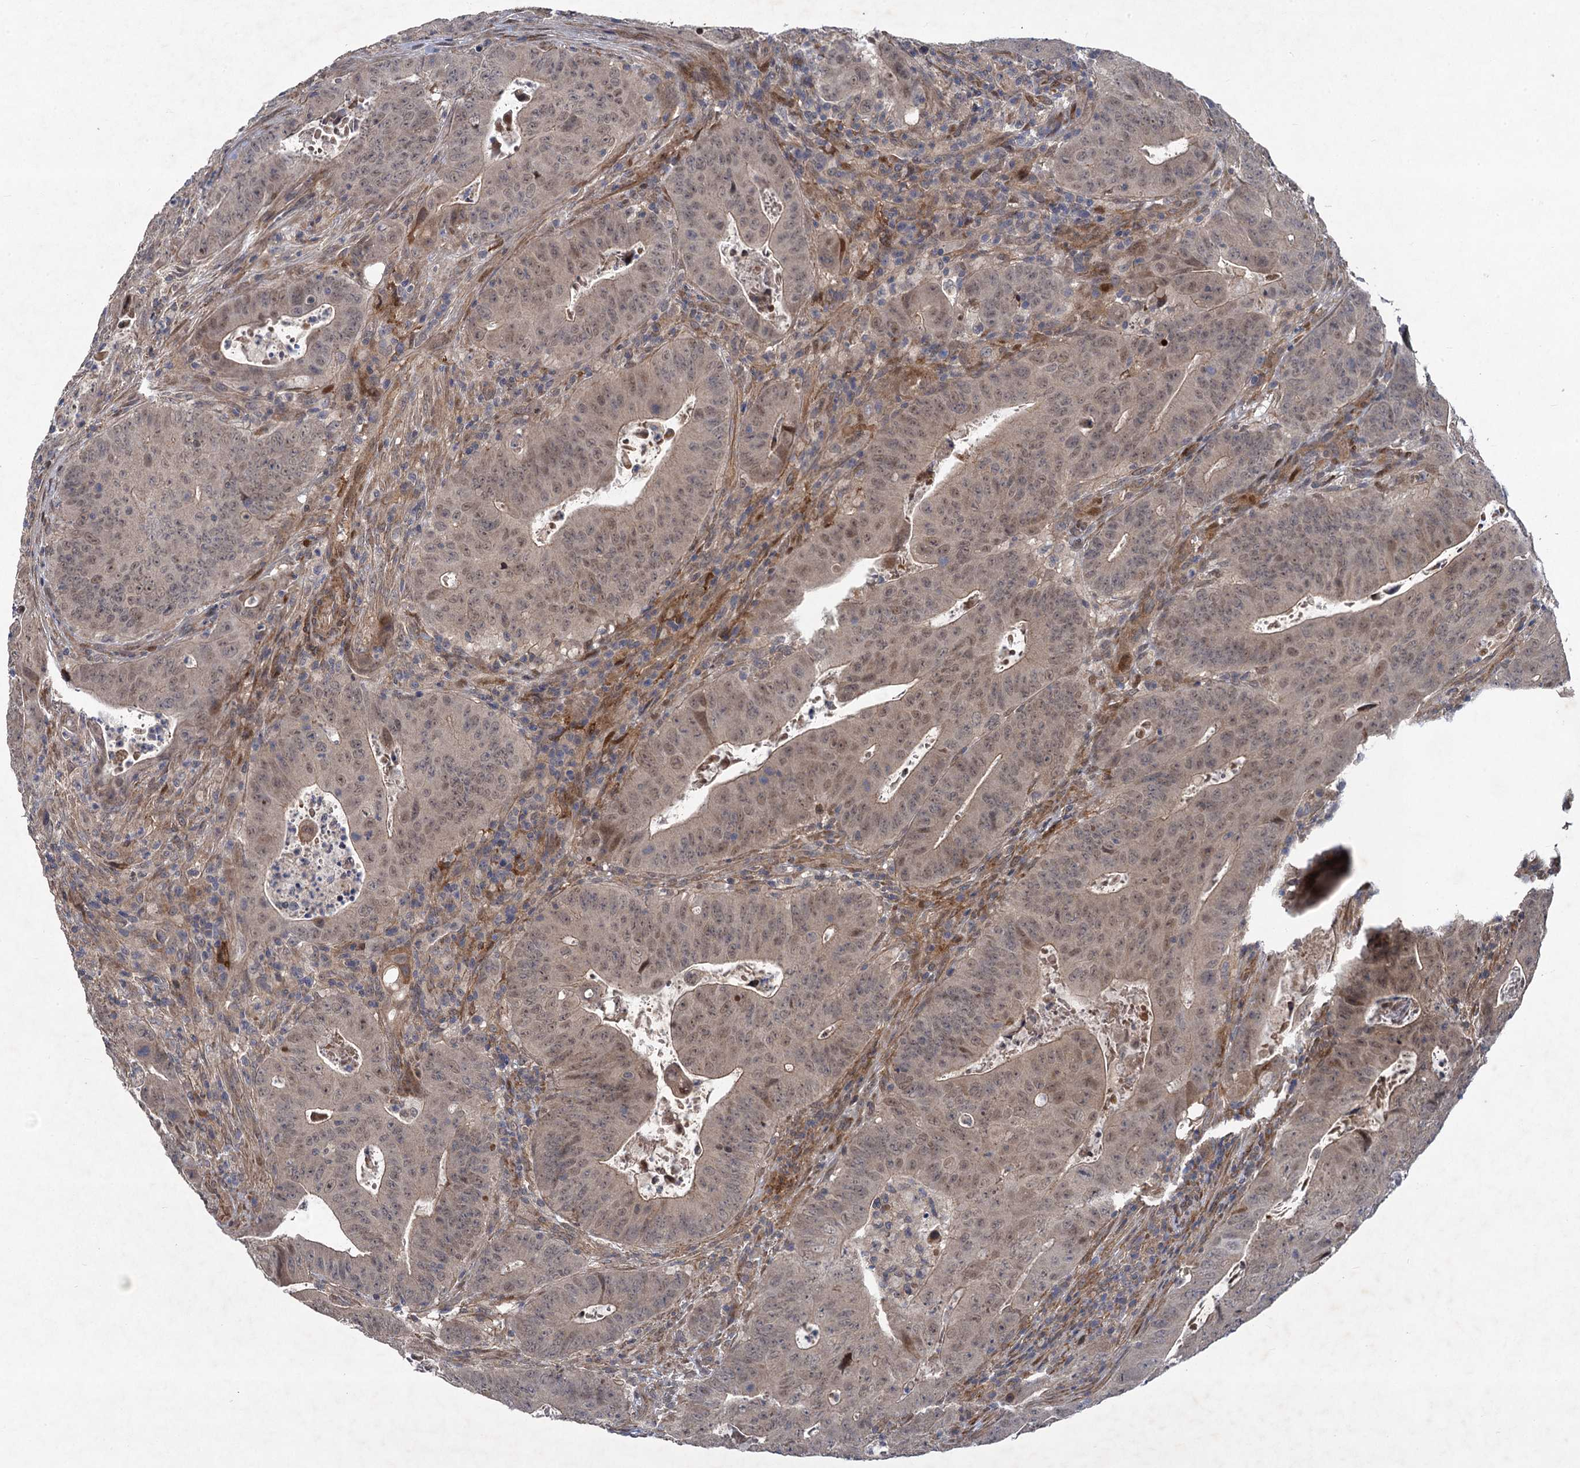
{"staining": {"intensity": "weak", "quantity": ">75%", "location": "cytoplasmic/membranous,nuclear"}, "tissue": "colorectal cancer", "cell_type": "Tumor cells", "image_type": "cancer", "snomed": [{"axis": "morphology", "description": "Adenocarcinoma, NOS"}, {"axis": "topography", "description": "Rectum"}], "caption": "Weak cytoplasmic/membranous and nuclear protein staining is present in approximately >75% of tumor cells in colorectal cancer.", "gene": "NUDT22", "patient": {"sex": "female", "age": 75}}